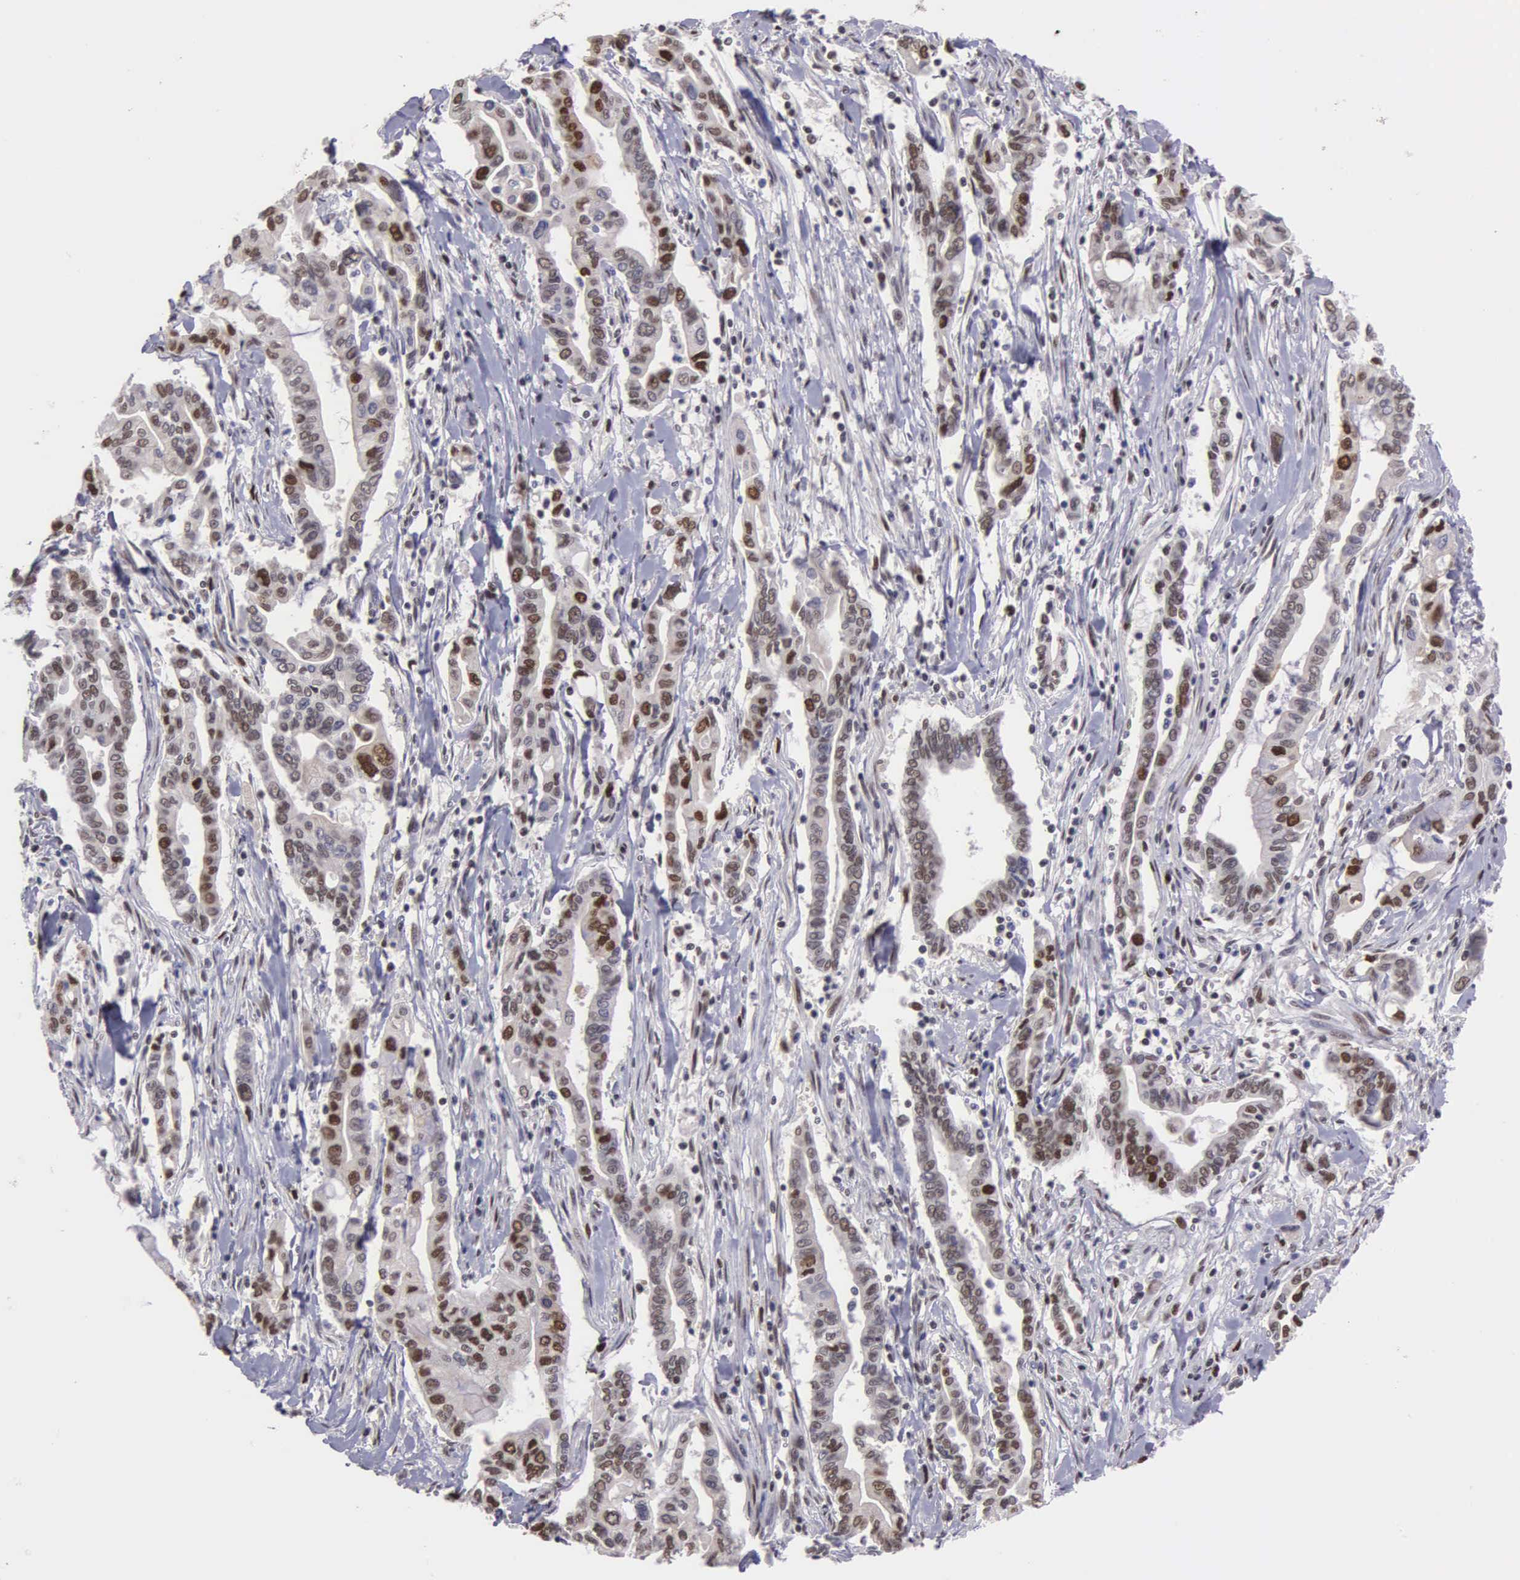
{"staining": {"intensity": "weak", "quantity": "25%-75%", "location": "cytoplasmic/membranous,nuclear"}, "tissue": "pancreatic cancer", "cell_type": "Tumor cells", "image_type": "cancer", "snomed": [{"axis": "morphology", "description": "Adenocarcinoma, NOS"}, {"axis": "topography", "description": "Pancreas"}], "caption": "High-power microscopy captured an immunohistochemistry image of pancreatic adenocarcinoma, revealing weak cytoplasmic/membranous and nuclear positivity in approximately 25%-75% of tumor cells.", "gene": "UBR7", "patient": {"sex": "female", "age": 57}}